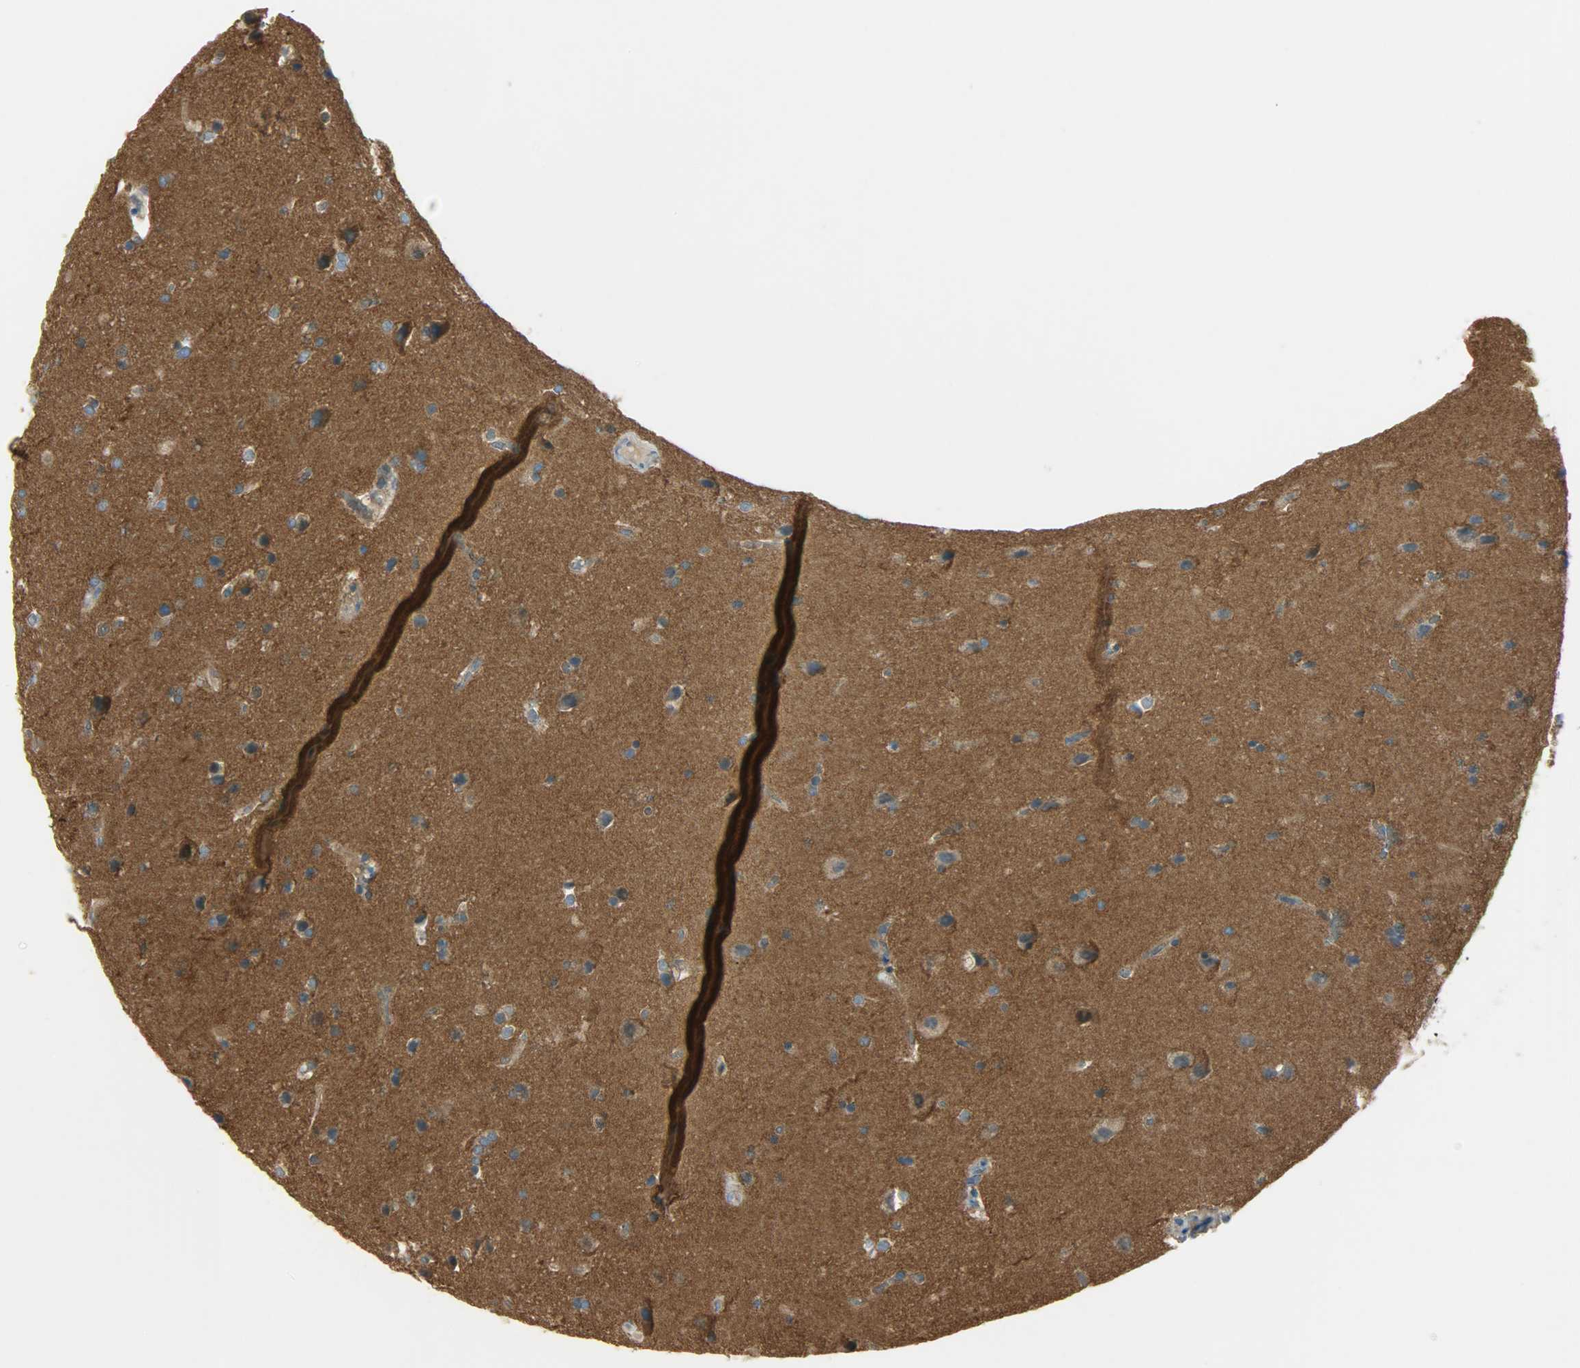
{"staining": {"intensity": "strong", "quantity": ">75%", "location": "cytoplasmic/membranous"}, "tissue": "glioma", "cell_type": "Tumor cells", "image_type": "cancer", "snomed": [{"axis": "morphology", "description": "Glioma, malignant, Low grade"}, {"axis": "topography", "description": "Cerebral cortex"}], "caption": "Protein expression analysis of glioma displays strong cytoplasmic/membranous positivity in approximately >75% of tumor cells.", "gene": "TSC22D2", "patient": {"sex": "female", "age": 47}}